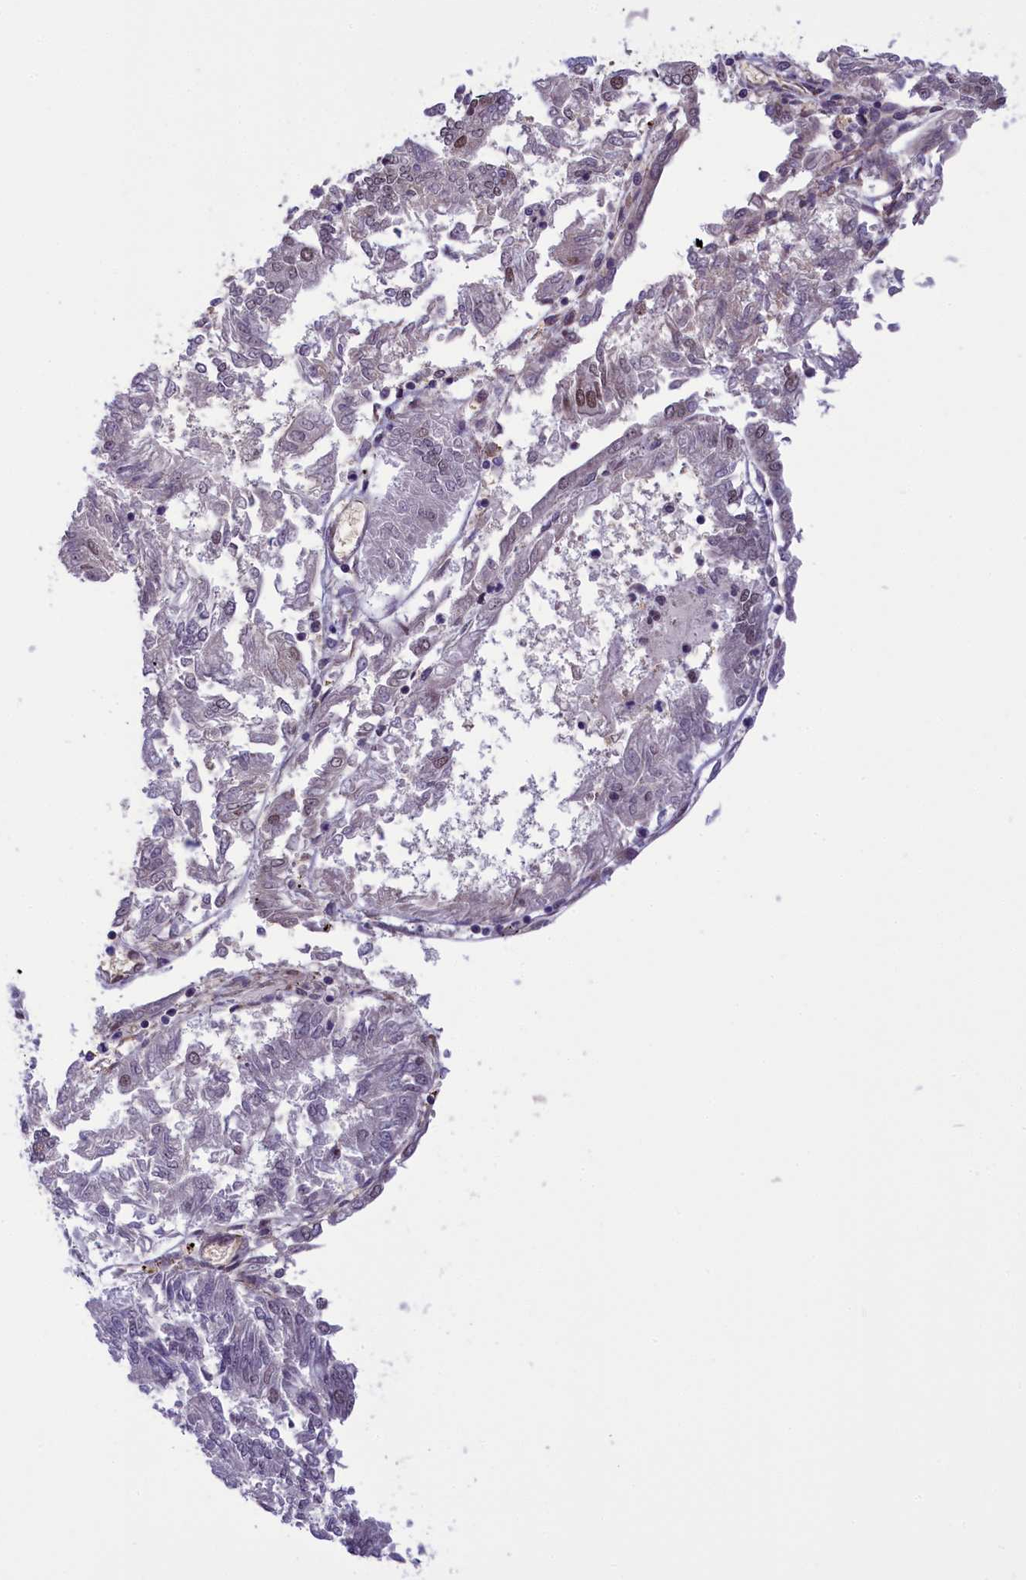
{"staining": {"intensity": "moderate", "quantity": "<25%", "location": "nuclear"}, "tissue": "endometrial cancer", "cell_type": "Tumor cells", "image_type": "cancer", "snomed": [{"axis": "morphology", "description": "Adenocarcinoma, NOS"}, {"axis": "topography", "description": "Endometrium"}], "caption": "Human endometrial cancer (adenocarcinoma) stained with a protein marker demonstrates moderate staining in tumor cells.", "gene": "MPHOSPH8", "patient": {"sex": "female", "age": 58}}